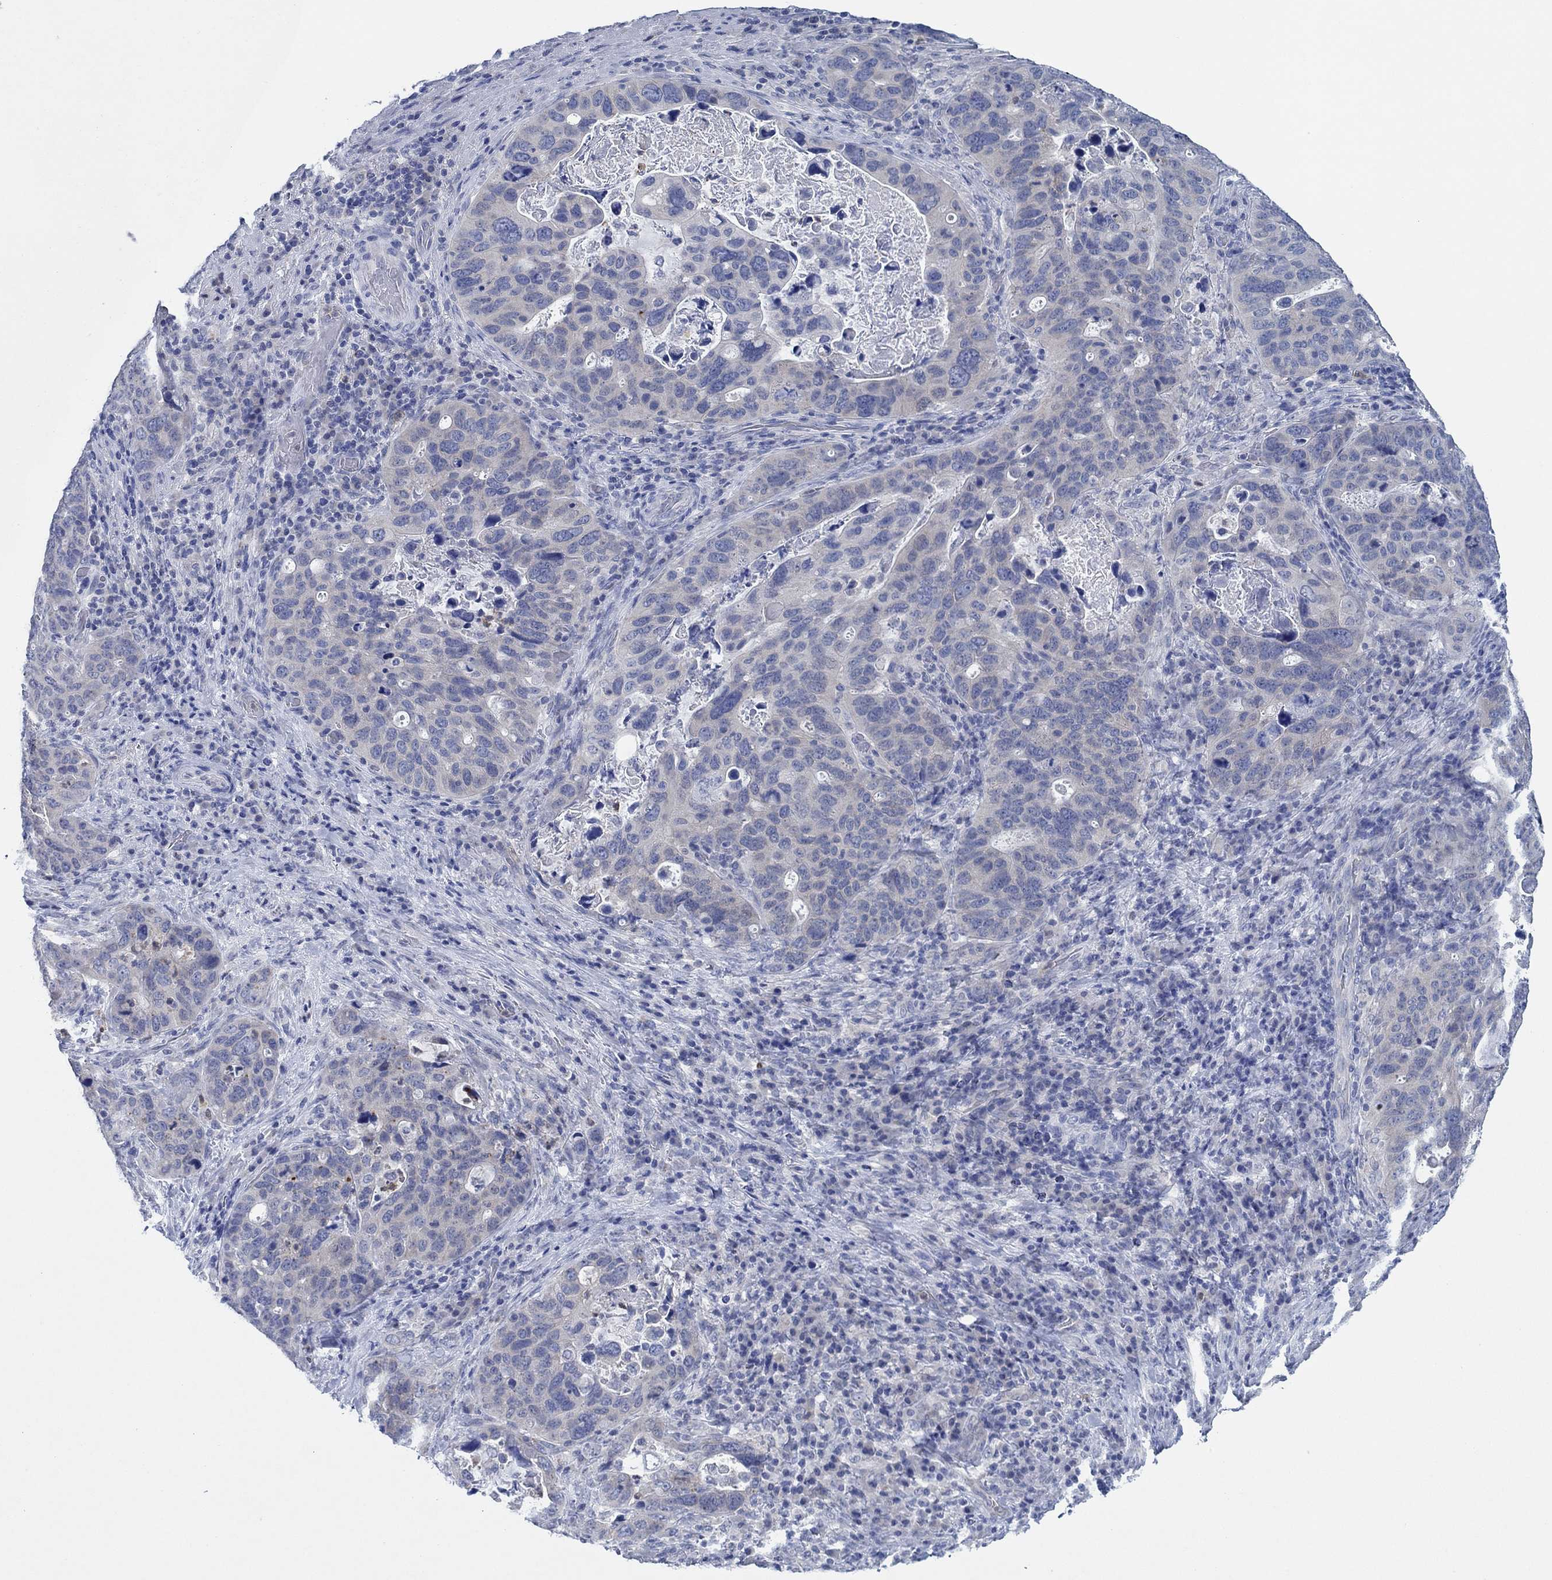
{"staining": {"intensity": "weak", "quantity": "<25%", "location": "cytoplasmic/membranous"}, "tissue": "stomach cancer", "cell_type": "Tumor cells", "image_type": "cancer", "snomed": [{"axis": "morphology", "description": "Adenocarcinoma, NOS"}, {"axis": "topography", "description": "Stomach"}], "caption": "Human stomach adenocarcinoma stained for a protein using immunohistochemistry demonstrates no staining in tumor cells.", "gene": "ZNF671", "patient": {"sex": "male", "age": 54}}